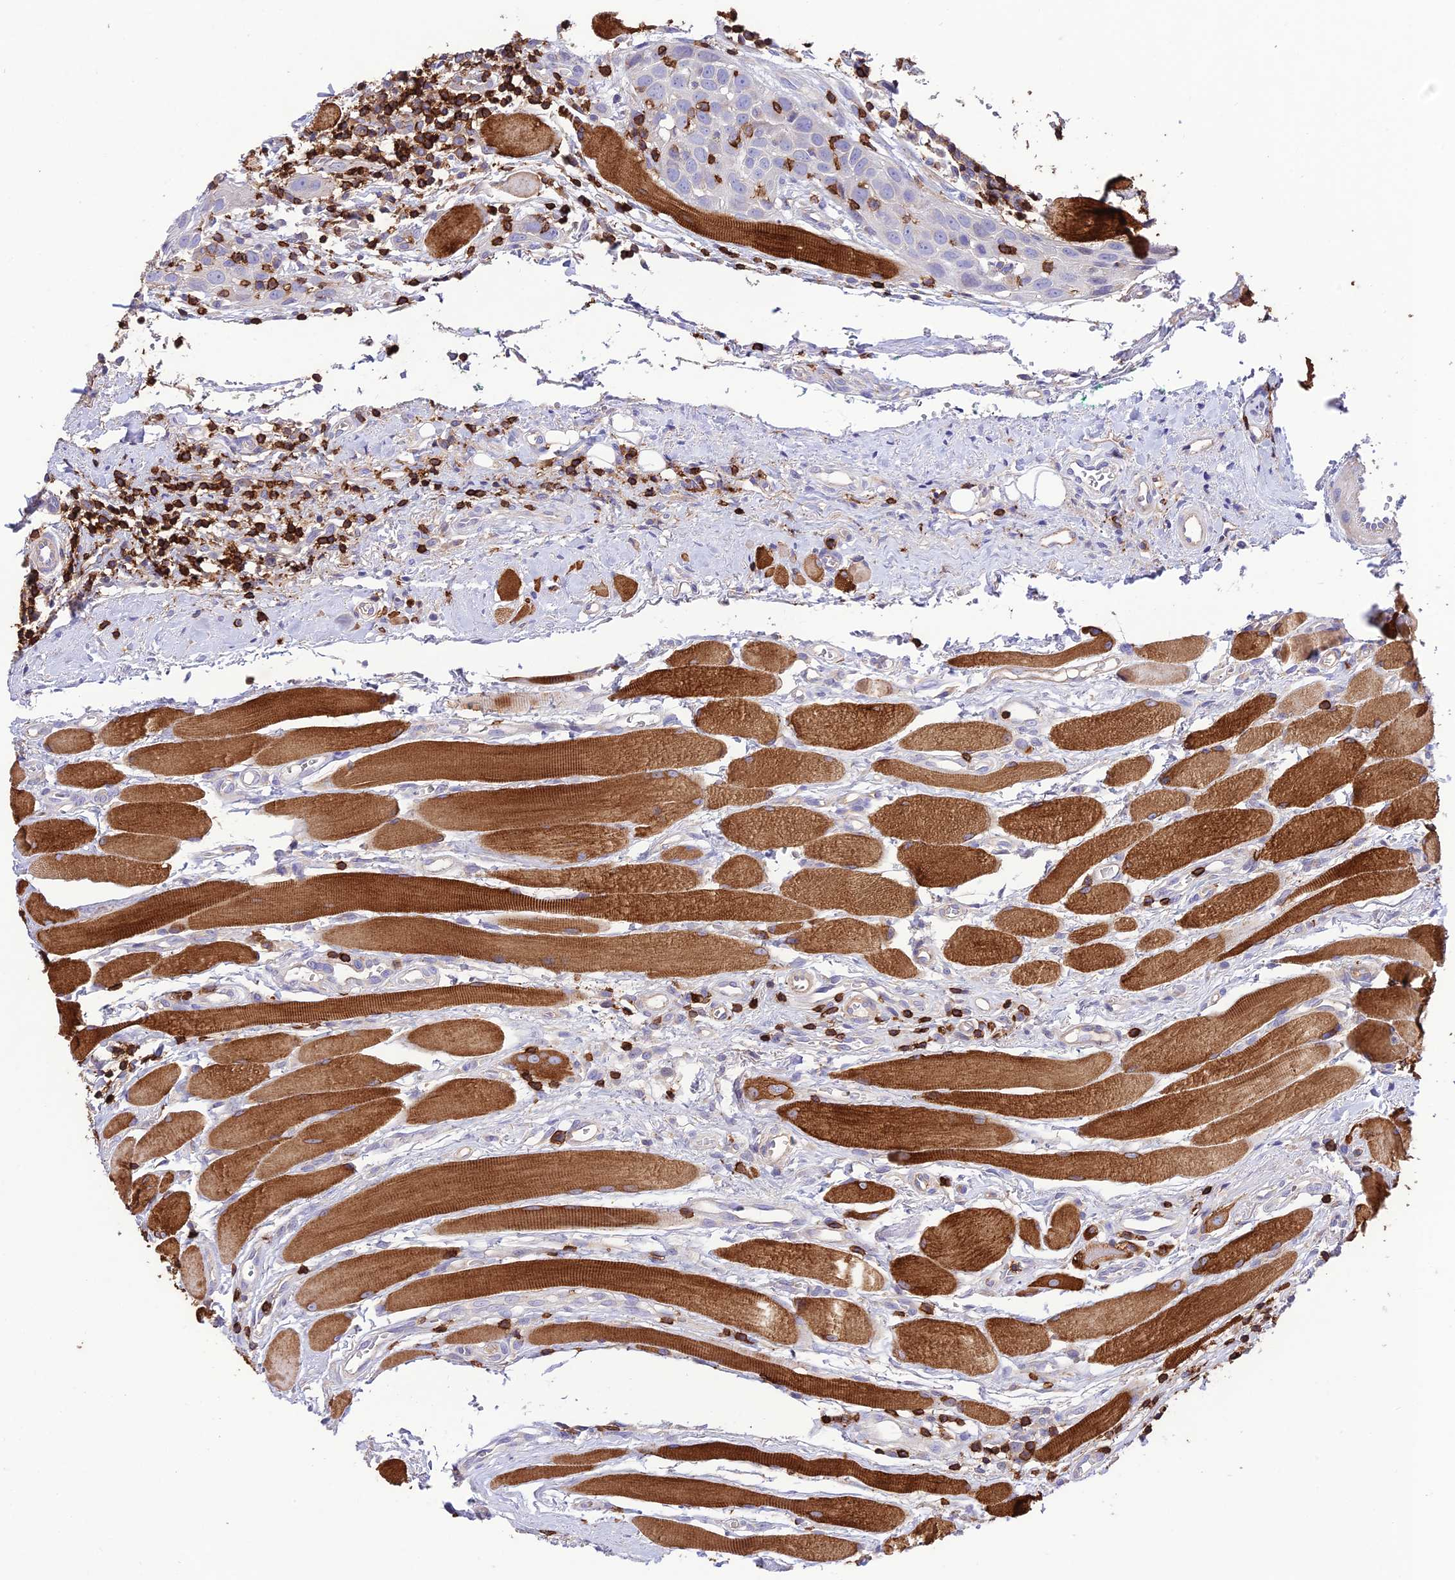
{"staining": {"intensity": "negative", "quantity": "none", "location": "none"}, "tissue": "head and neck cancer", "cell_type": "Tumor cells", "image_type": "cancer", "snomed": [{"axis": "morphology", "description": "Squamous cell carcinoma, NOS"}, {"axis": "topography", "description": "Oral tissue"}, {"axis": "topography", "description": "Head-Neck"}], "caption": "This is an IHC image of head and neck cancer (squamous cell carcinoma). There is no positivity in tumor cells.", "gene": "PTPRCAP", "patient": {"sex": "female", "age": 50}}